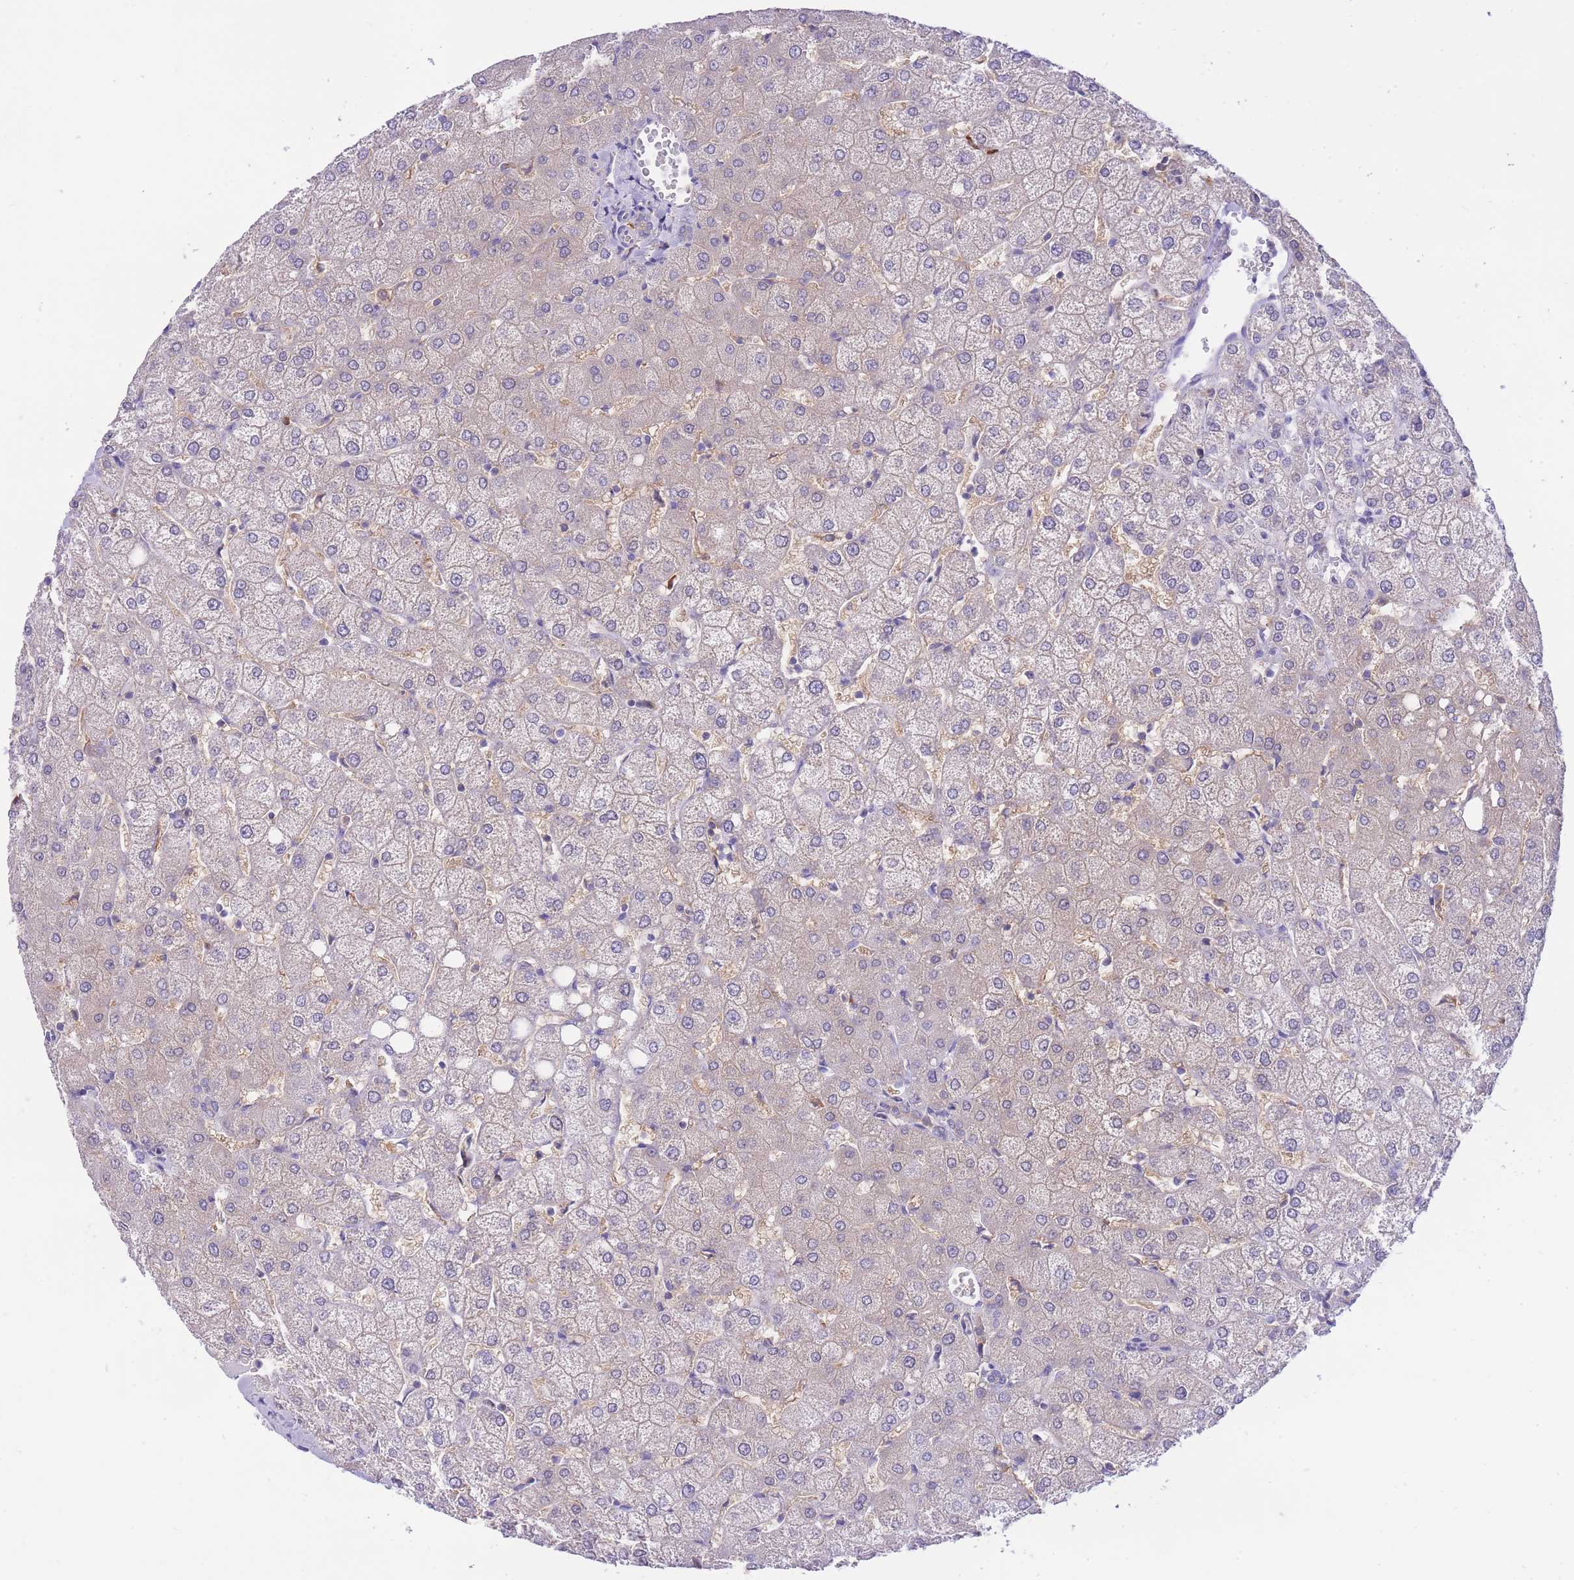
{"staining": {"intensity": "negative", "quantity": "none", "location": "none"}, "tissue": "liver", "cell_type": "Cholangiocytes", "image_type": "normal", "snomed": [{"axis": "morphology", "description": "Normal tissue, NOS"}, {"axis": "topography", "description": "Liver"}], "caption": "Normal liver was stained to show a protein in brown. There is no significant staining in cholangiocytes.", "gene": "NAMPT", "patient": {"sex": "female", "age": 54}}